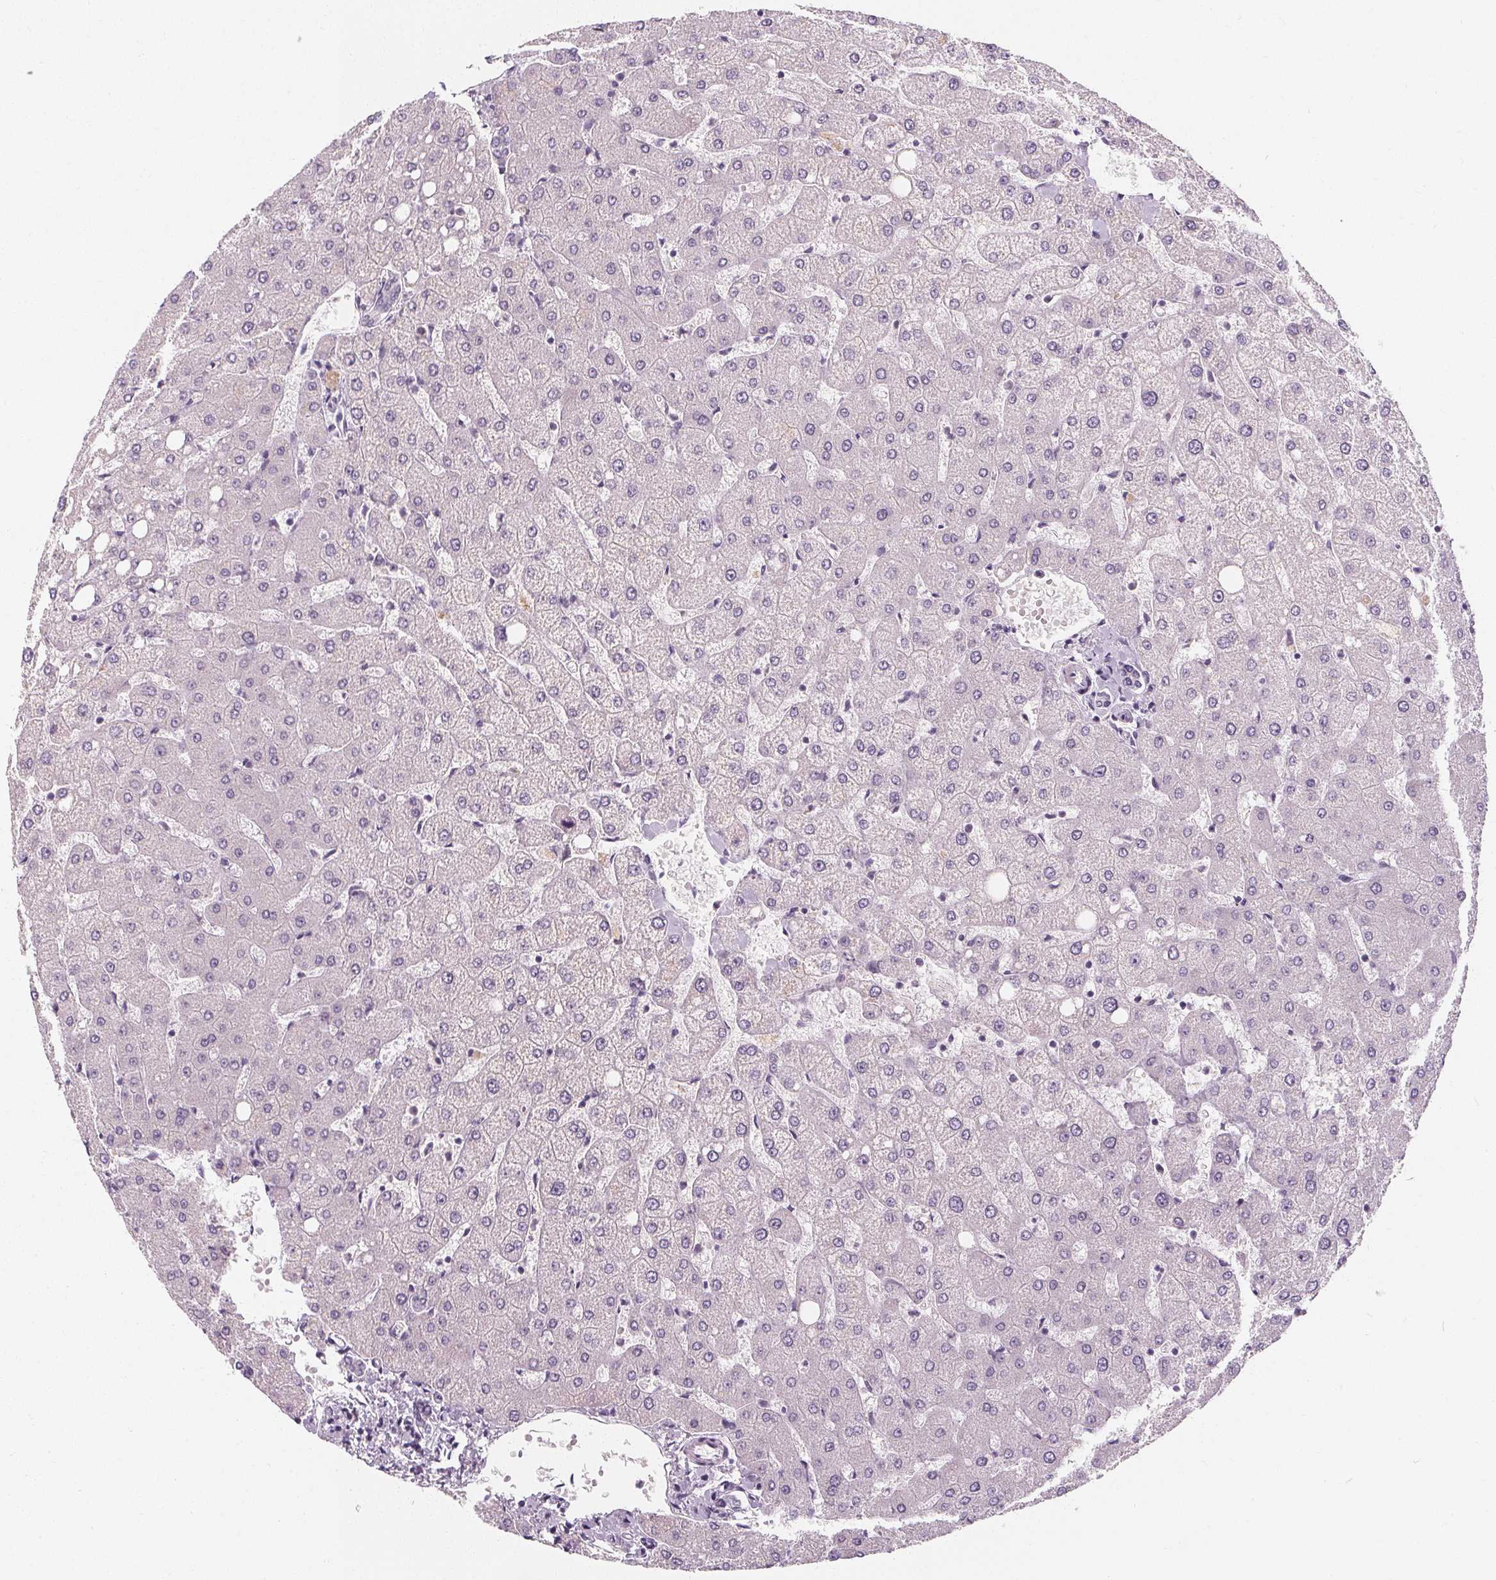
{"staining": {"intensity": "negative", "quantity": "none", "location": "none"}, "tissue": "liver", "cell_type": "Cholangiocytes", "image_type": "normal", "snomed": [{"axis": "morphology", "description": "Normal tissue, NOS"}, {"axis": "topography", "description": "Liver"}], "caption": "Immunohistochemical staining of normal human liver exhibits no significant expression in cholangiocytes.", "gene": "DBX2", "patient": {"sex": "female", "age": 54}}